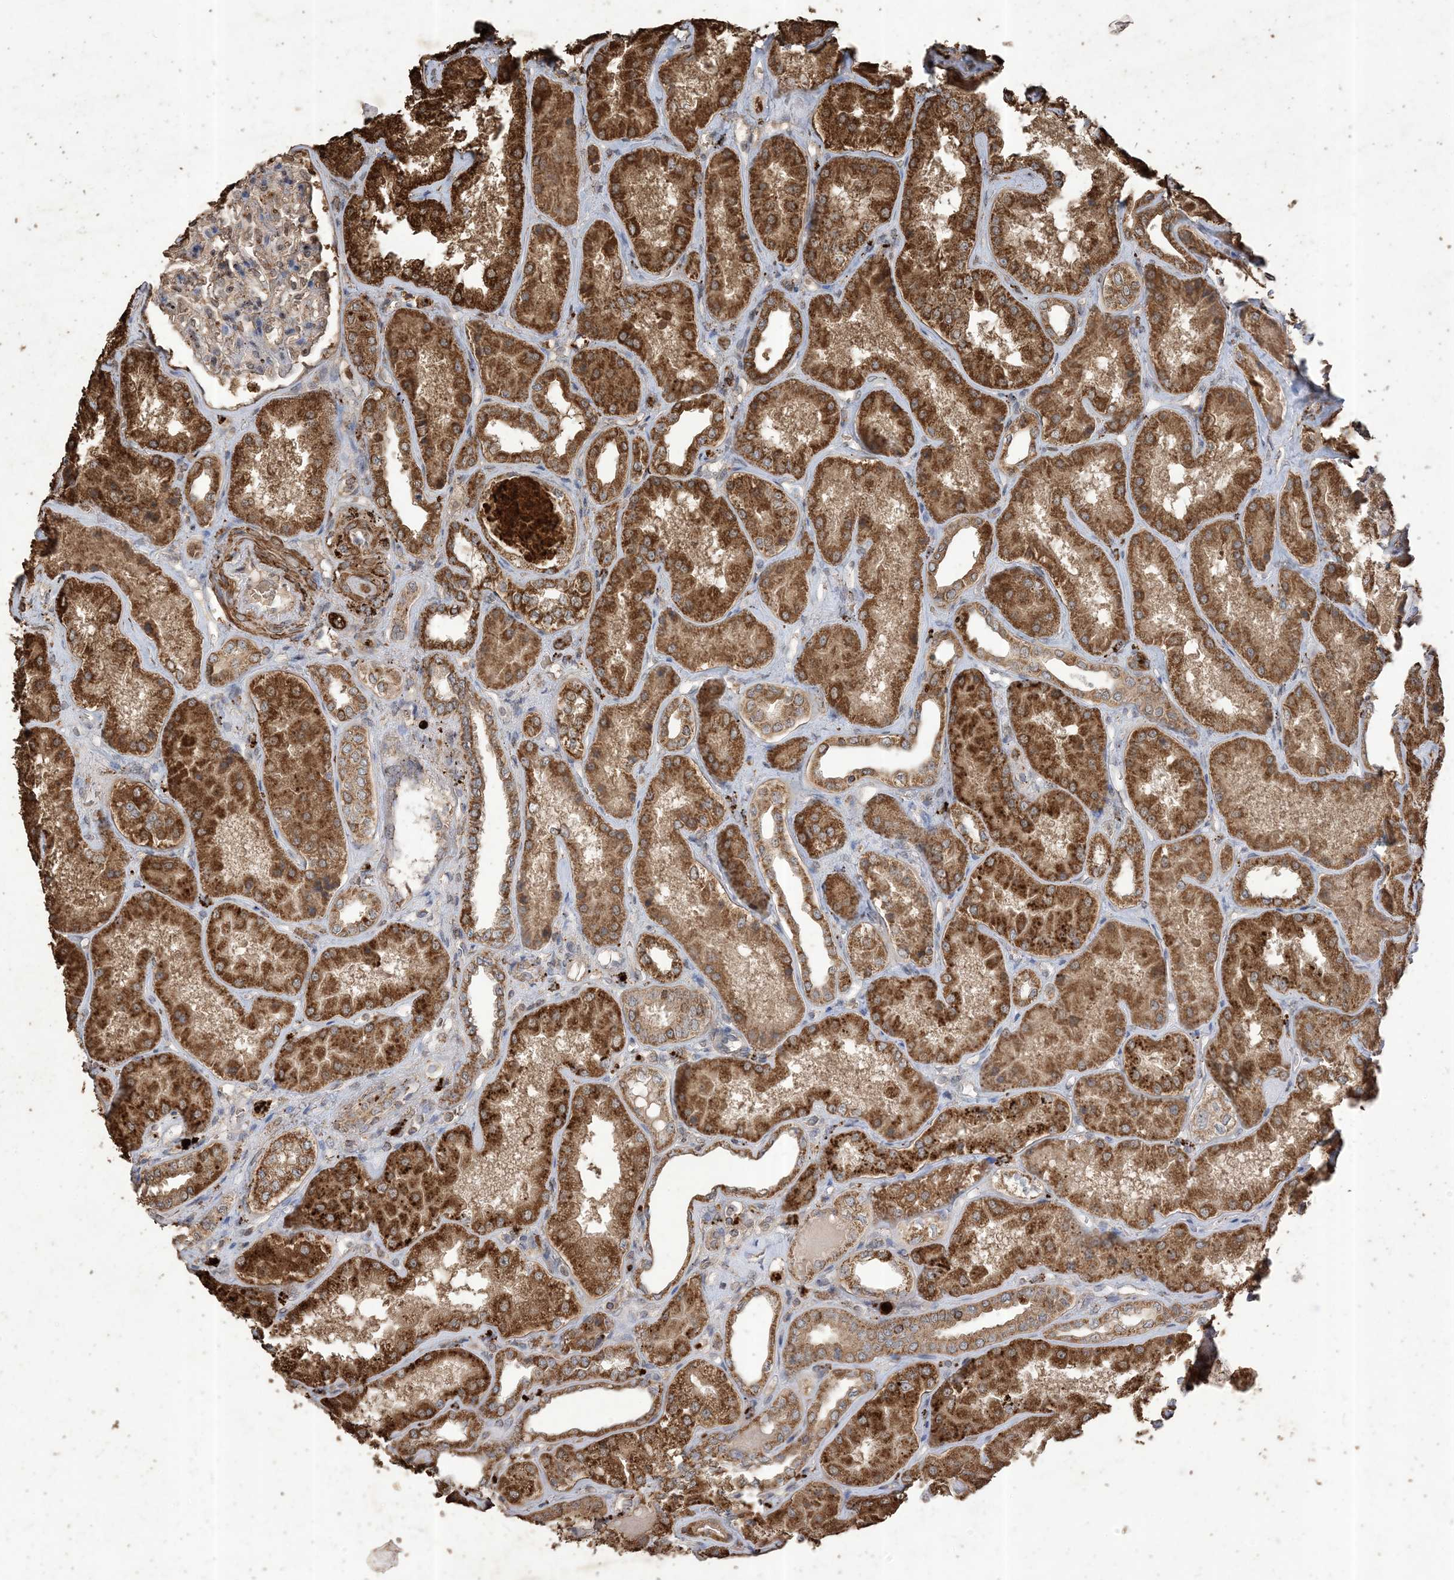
{"staining": {"intensity": "moderate", "quantity": "<25%", "location": "cytoplasmic/membranous"}, "tissue": "kidney", "cell_type": "Cells in glomeruli", "image_type": "normal", "snomed": [{"axis": "morphology", "description": "Normal tissue, NOS"}, {"axis": "topography", "description": "Kidney"}], "caption": "Immunohistochemical staining of unremarkable kidney demonstrates low levels of moderate cytoplasmic/membranous staining in about <25% of cells in glomeruli. (IHC, brightfield microscopy, high magnification).", "gene": "HPS4", "patient": {"sex": "female", "age": 56}}